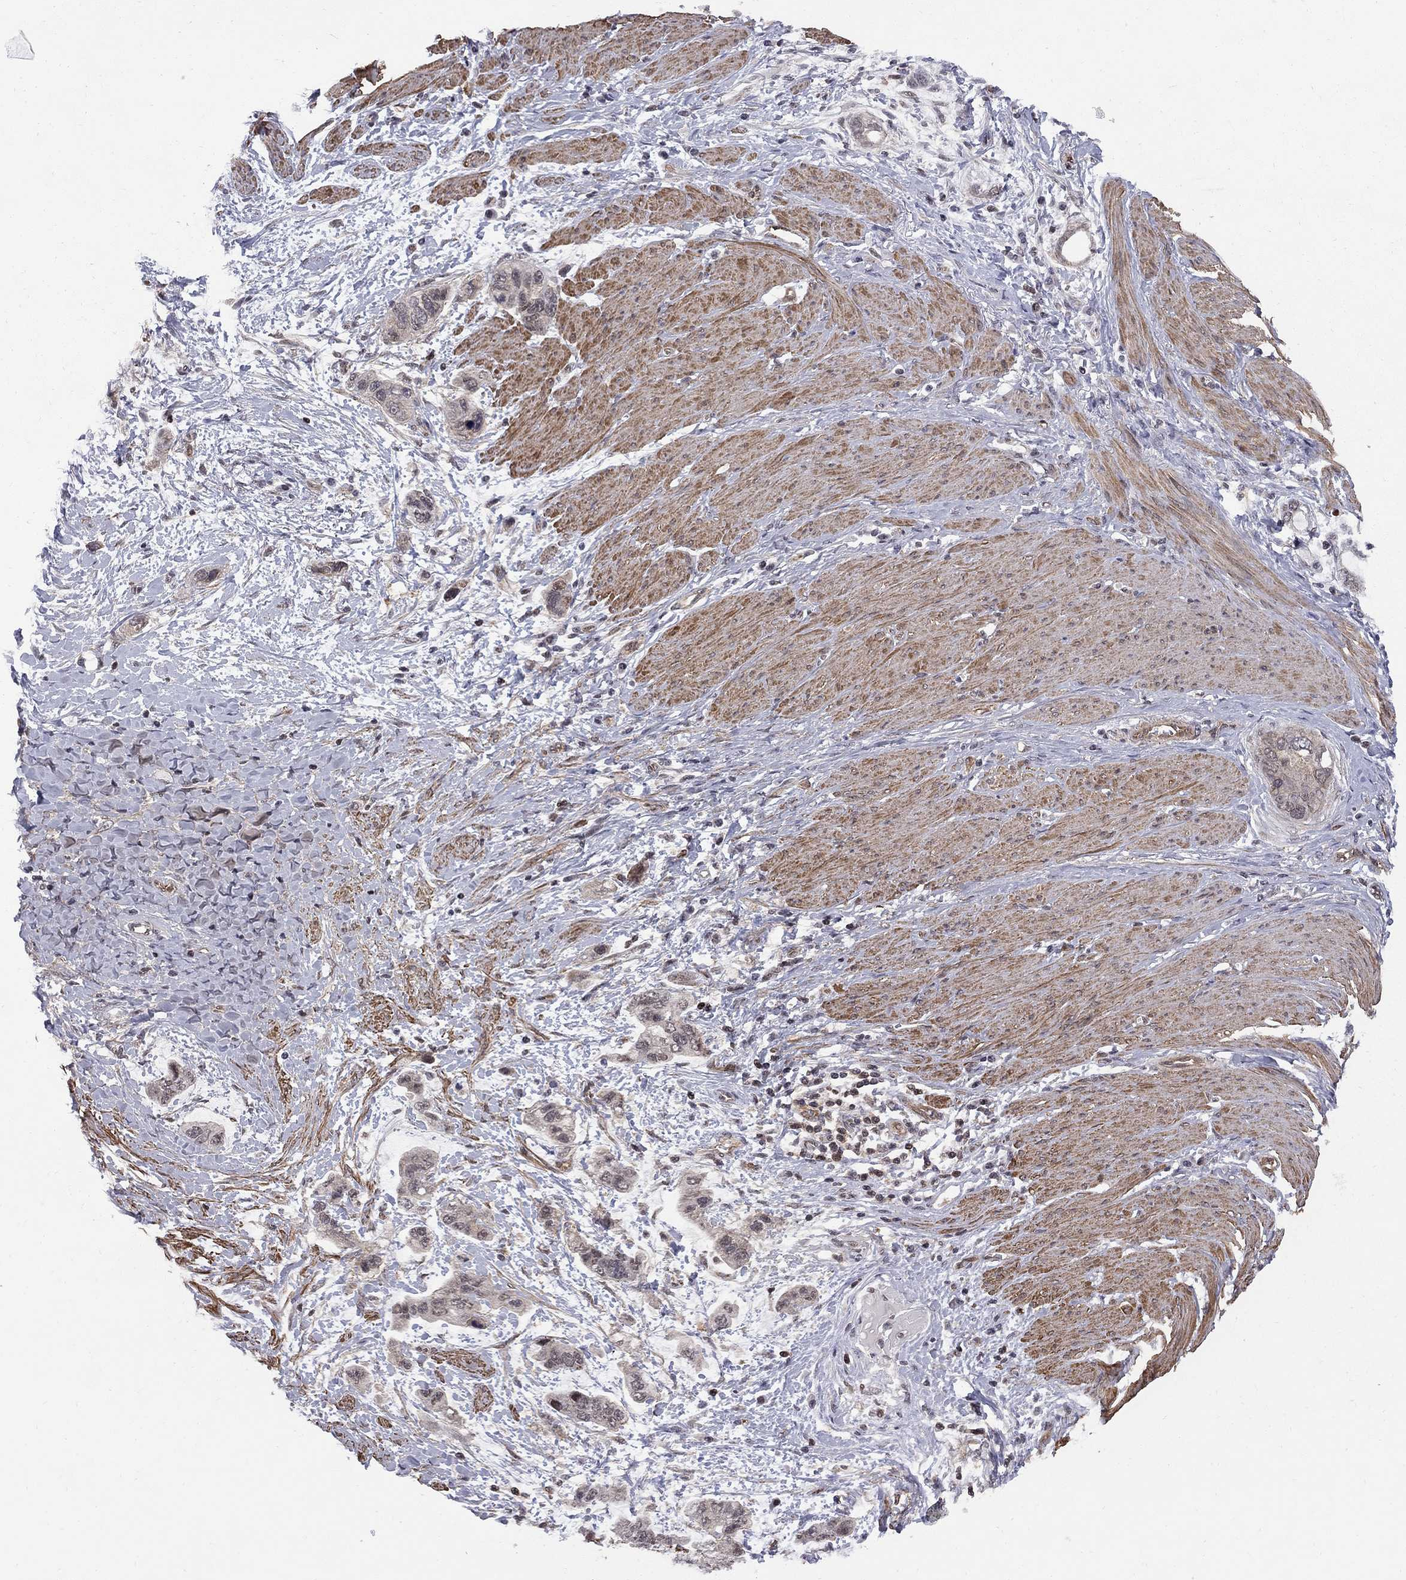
{"staining": {"intensity": "negative", "quantity": "none", "location": "none"}, "tissue": "stomach cancer", "cell_type": "Tumor cells", "image_type": "cancer", "snomed": [{"axis": "morphology", "description": "Adenocarcinoma, NOS"}, {"axis": "topography", "description": "Stomach, lower"}], "caption": "Tumor cells are negative for protein expression in human stomach cancer (adenocarcinoma).", "gene": "BRF1", "patient": {"sex": "female", "age": 93}}